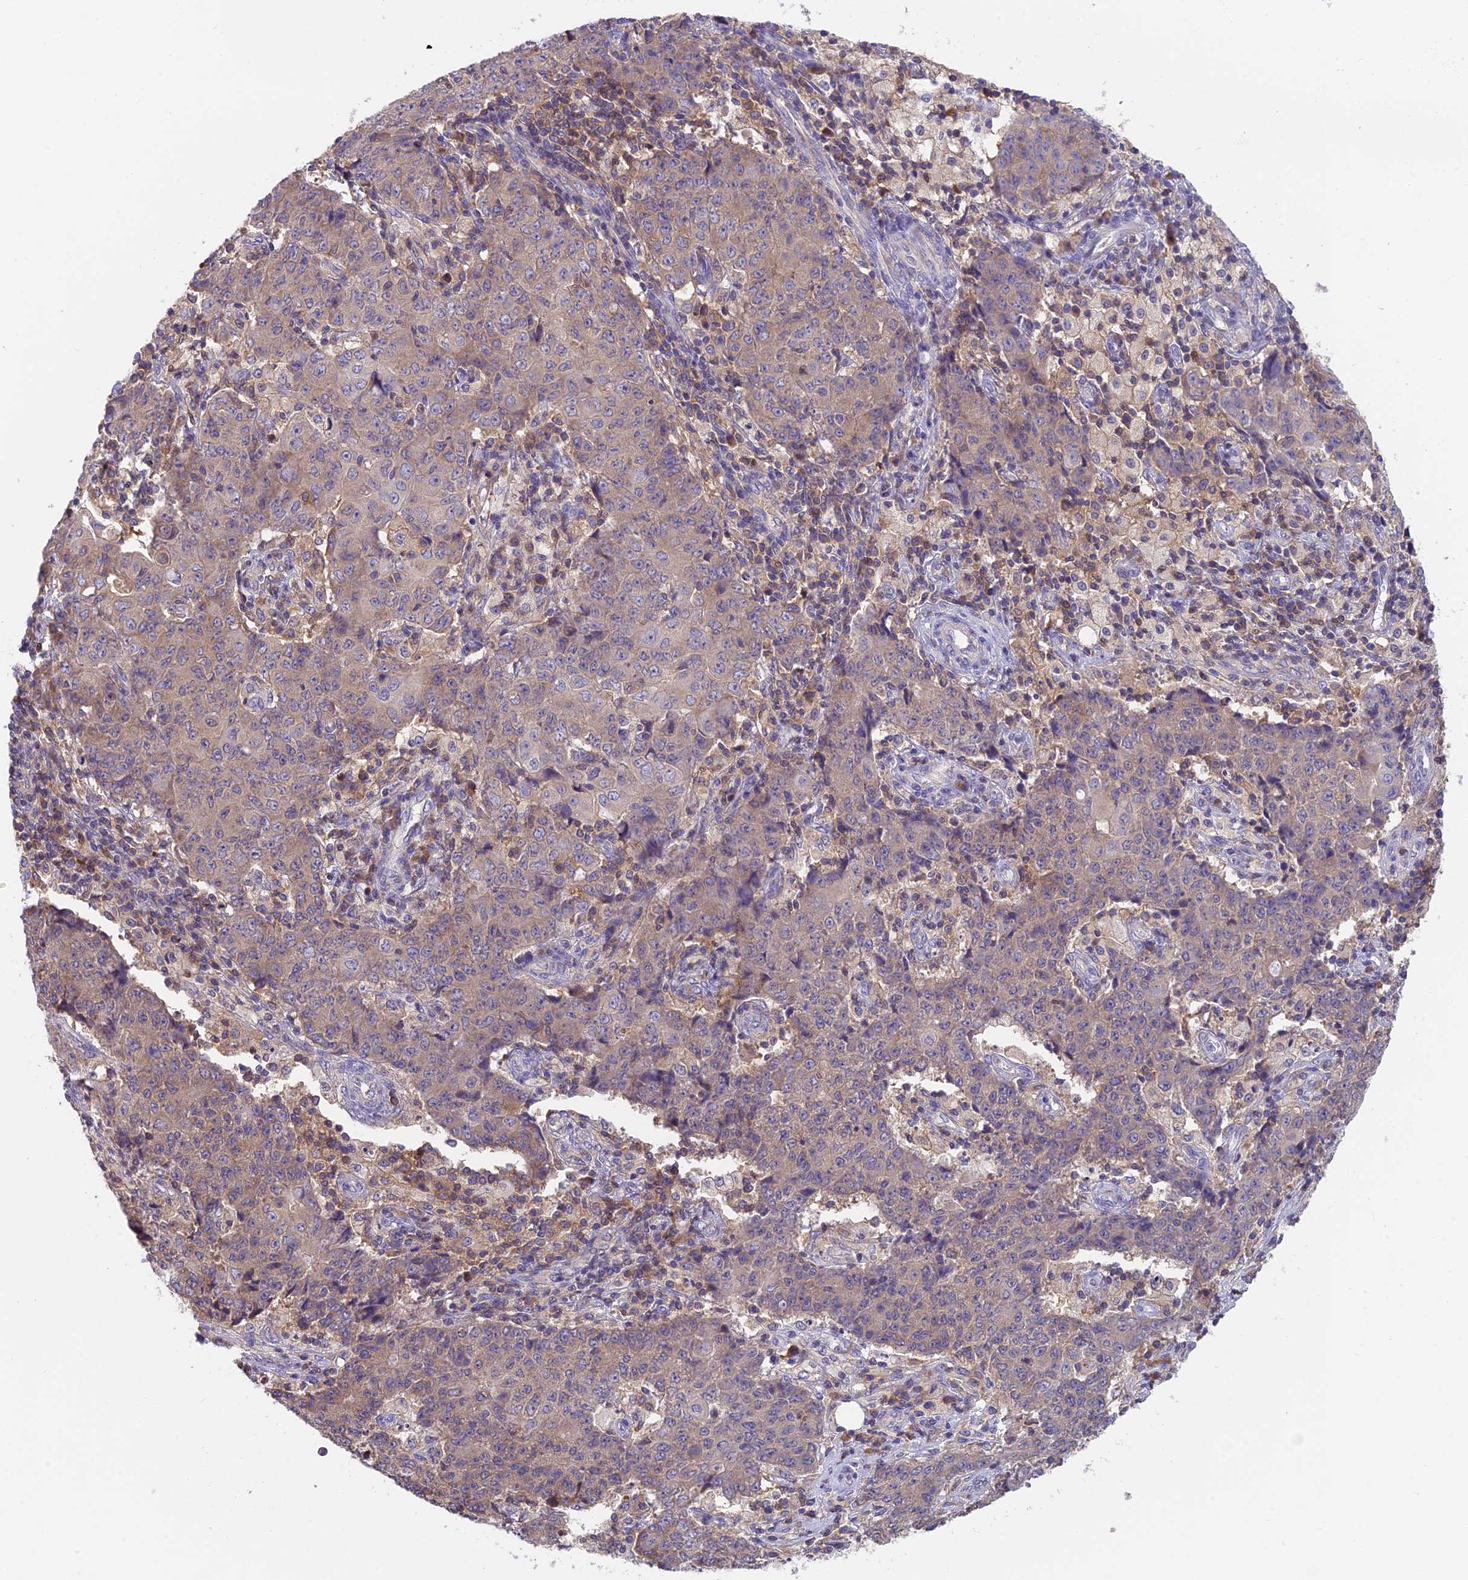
{"staining": {"intensity": "weak", "quantity": "25%-75%", "location": "cytoplasmic/membranous"}, "tissue": "ovarian cancer", "cell_type": "Tumor cells", "image_type": "cancer", "snomed": [{"axis": "morphology", "description": "Carcinoma, endometroid"}, {"axis": "topography", "description": "Ovary"}], "caption": "A brown stain labels weak cytoplasmic/membranous staining of a protein in endometroid carcinoma (ovarian) tumor cells.", "gene": "IPO5", "patient": {"sex": "female", "age": 42}}